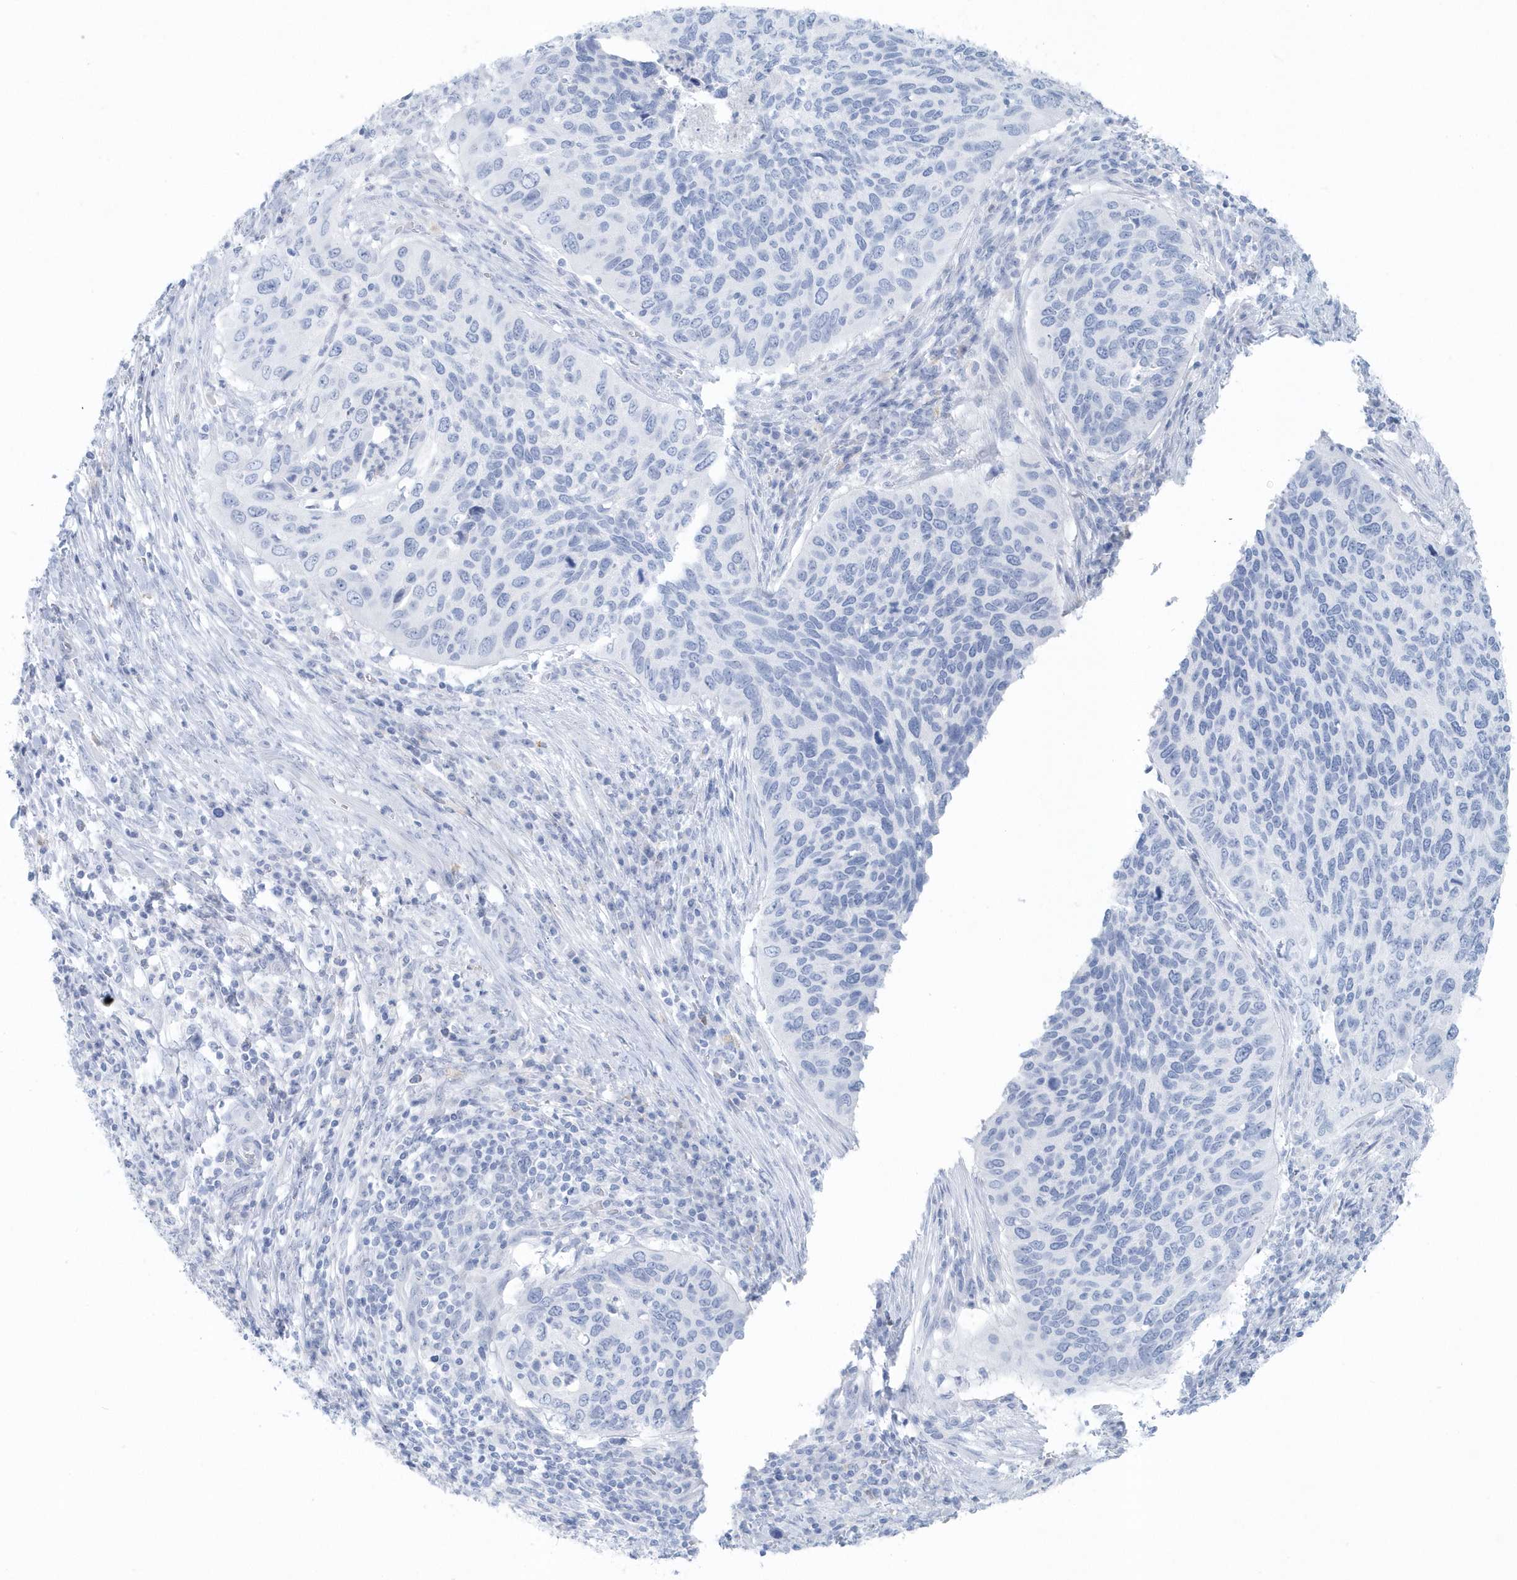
{"staining": {"intensity": "negative", "quantity": "none", "location": "none"}, "tissue": "cervical cancer", "cell_type": "Tumor cells", "image_type": "cancer", "snomed": [{"axis": "morphology", "description": "Squamous cell carcinoma, NOS"}, {"axis": "topography", "description": "Cervix"}], "caption": "Cervical cancer was stained to show a protein in brown. There is no significant positivity in tumor cells.", "gene": "FAM98A", "patient": {"sex": "female", "age": 38}}